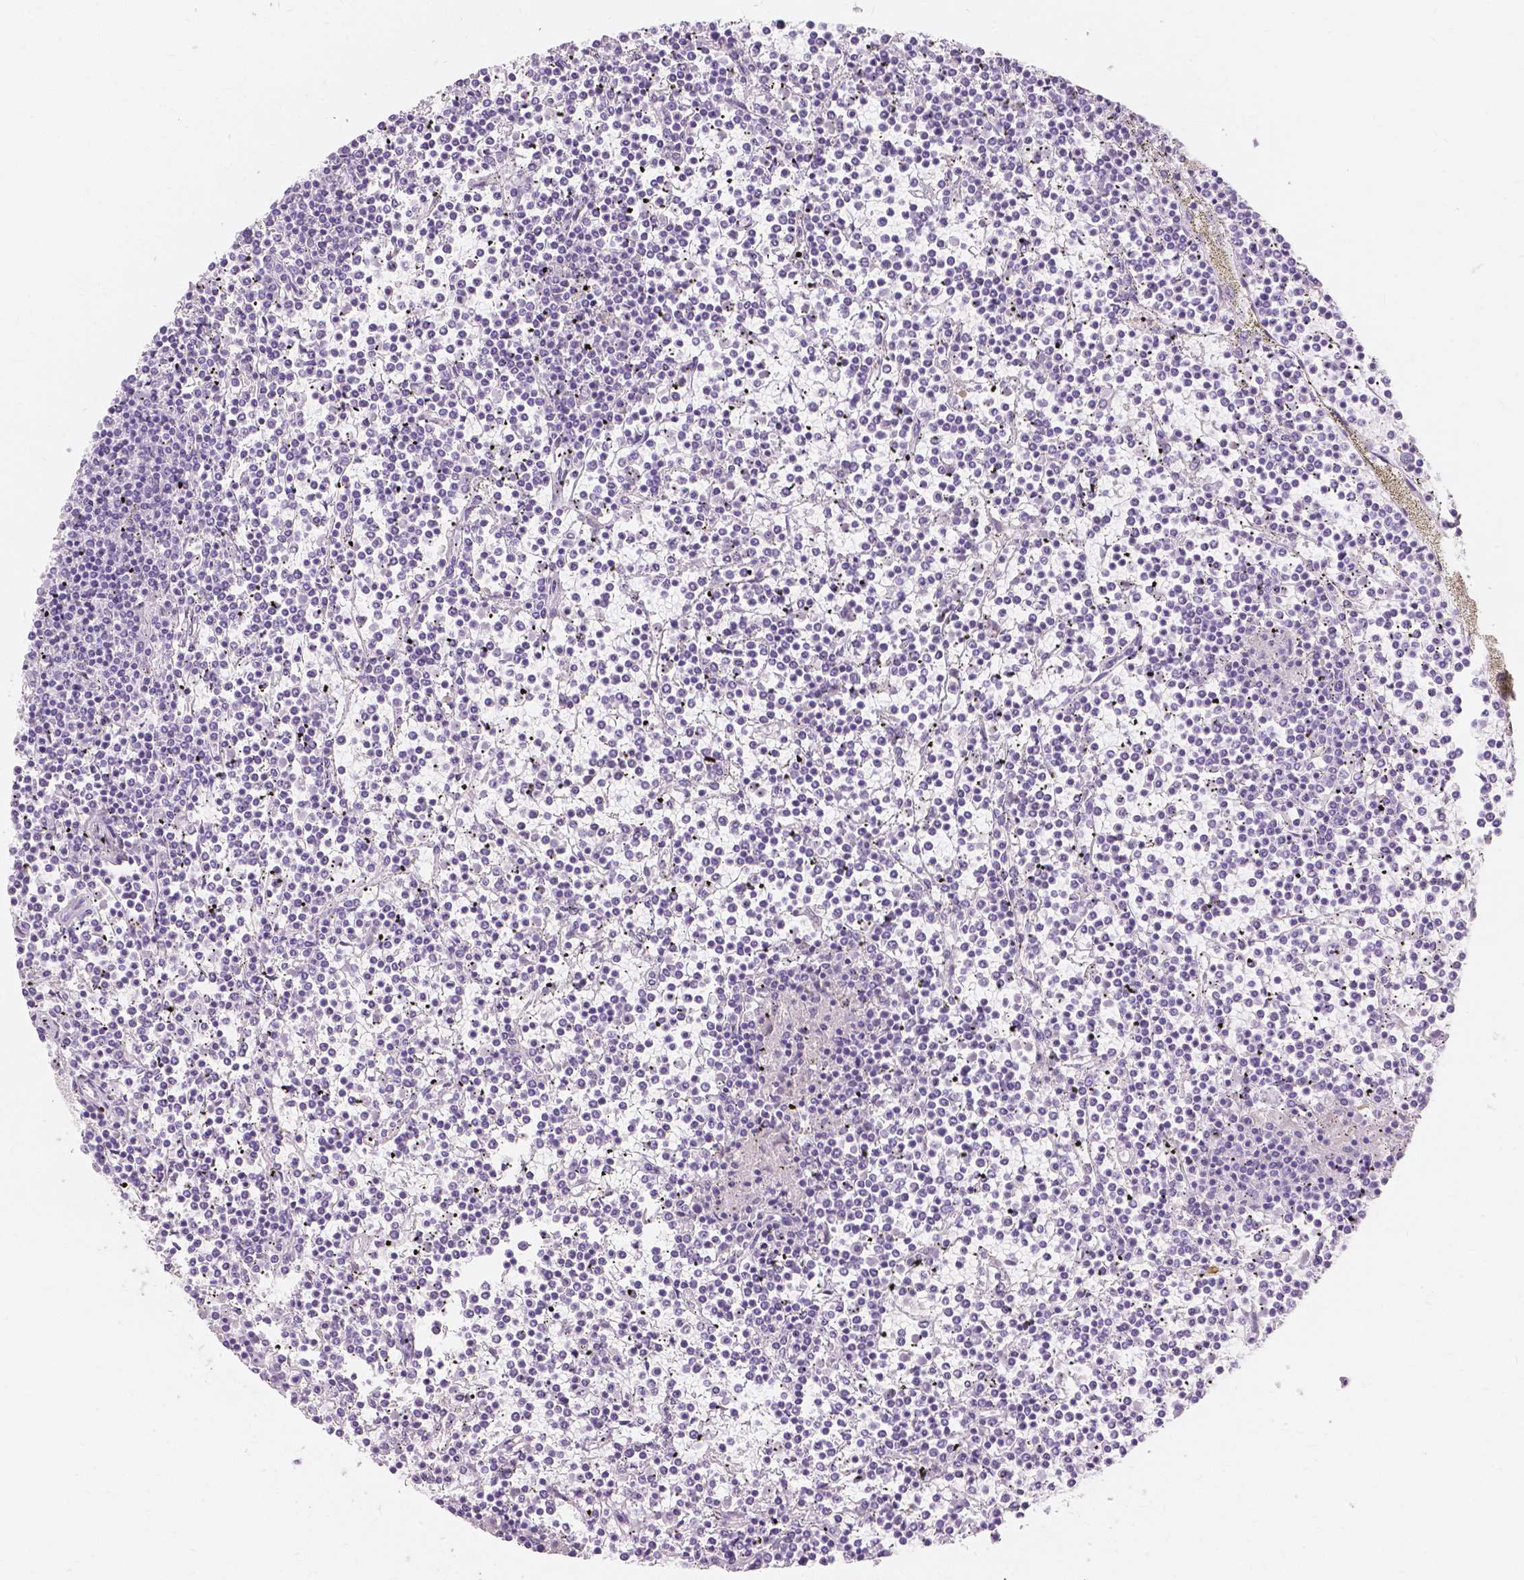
{"staining": {"intensity": "negative", "quantity": "none", "location": "none"}, "tissue": "lymphoma", "cell_type": "Tumor cells", "image_type": "cancer", "snomed": [{"axis": "morphology", "description": "Malignant lymphoma, non-Hodgkin's type, Low grade"}, {"axis": "topography", "description": "Spleen"}], "caption": "Lymphoma was stained to show a protein in brown. There is no significant expression in tumor cells.", "gene": "MUC12", "patient": {"sex": "female", "age": 19}}